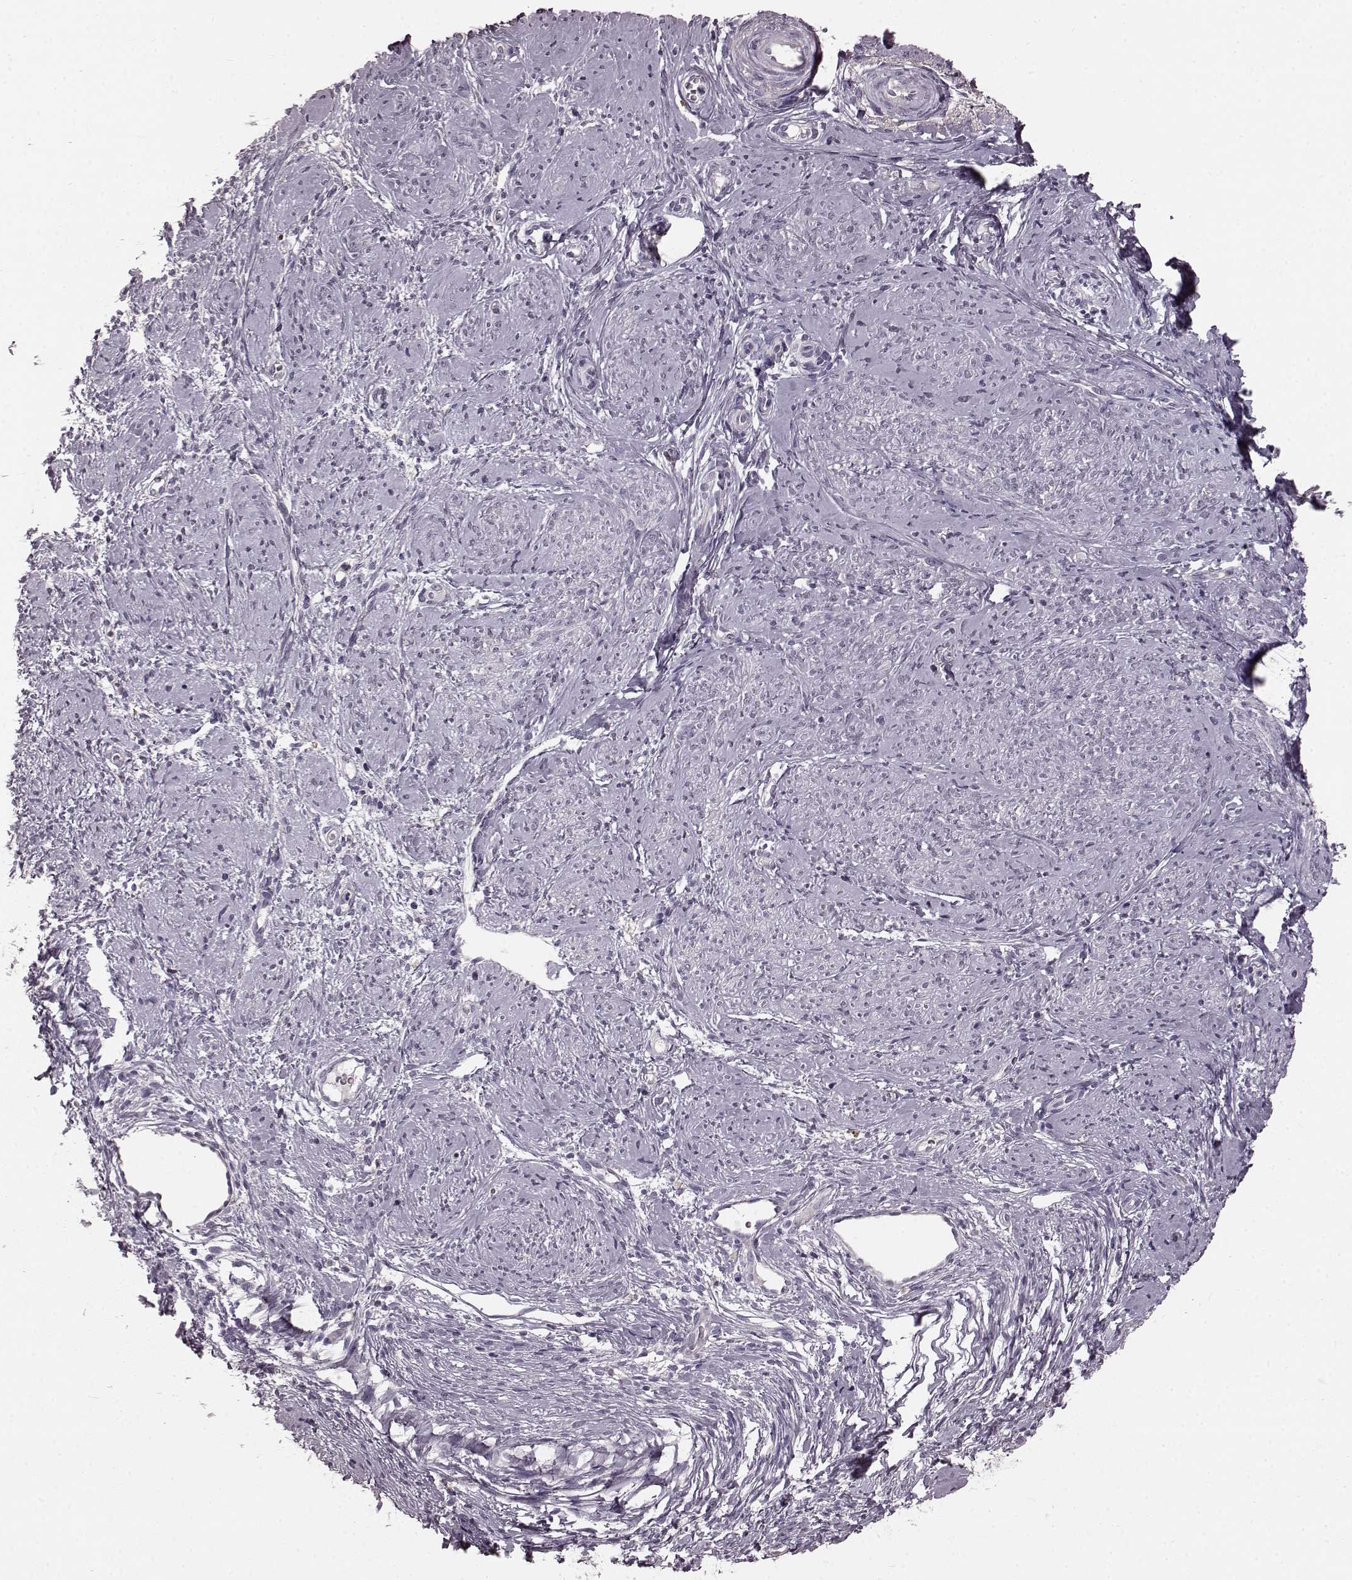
{"staining": {"intensity": "negative", "quantity": "none", "location": "none"}, "tissue": "smooth muscle", "cell_type": "Smooth muscle cells", "image_type": "normal", "snomed": [{"axis": "morphology", "description": "Normal tissue, NOS"}, {"axis": "topography", "description": "Smooth muscle"}], "caption": "IHC of benign smooth muscle demonstrates no positivity in smooth muscle cells.", "gene": "CD28", "patient": {"sex": "female", "age": 48}}